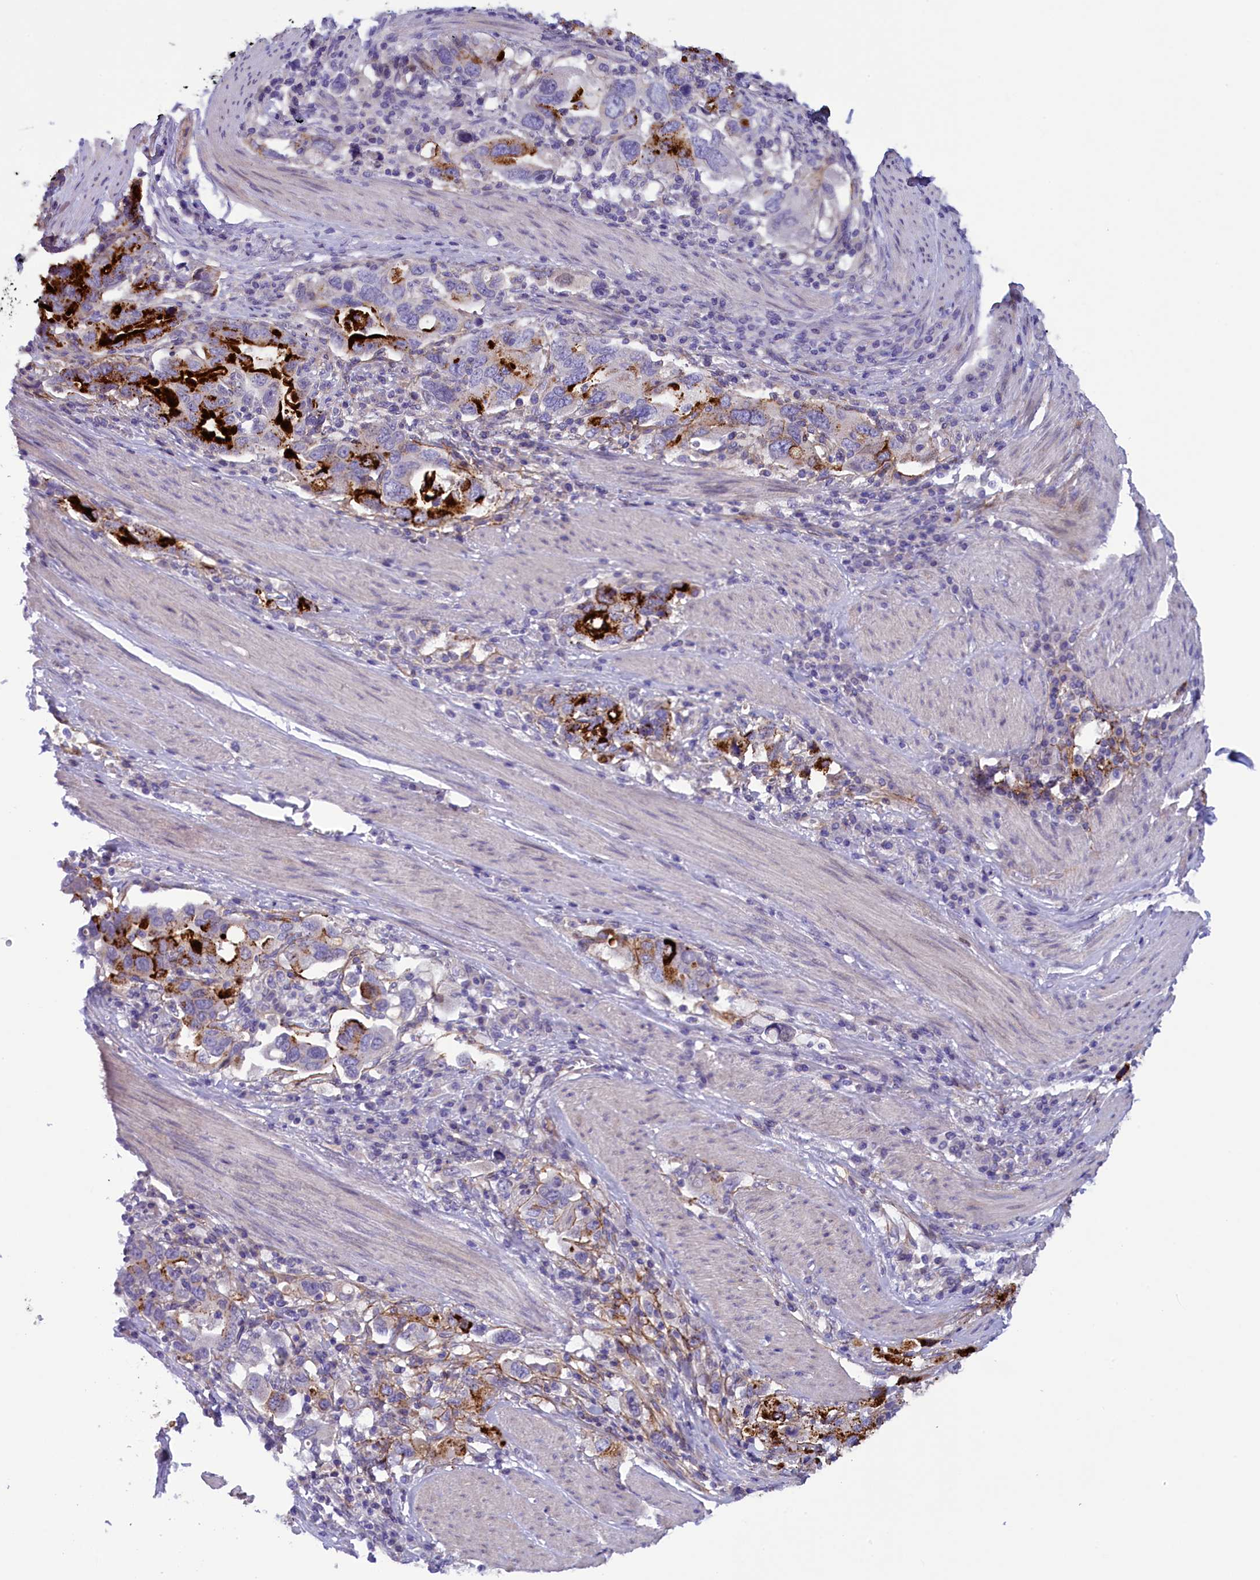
{"staining": {"intensity": "strong", "quantity": "<25%", "location": "cytoplasmic/membranous"}, "tissue": "stomach cancer", "cell_type": "Tumor cells", "image_type": "cancer", "snomed": [{"axis": "morphology", "description": "Adenocarcinoma, NOS"}, {"axis": "topography", "description": "Stomach, upper"}, {"axis": "topography", "description": "Stomach"}], "caption": "Immunohistochemistry image of adenocarcinoma (stomach) stained for a protein (brown), which shows medium levels of strong cytoplasmic/membranous staining in about <25% of tumor cells.", "gene": "LOXL1", "patient": {"sex": "male", "age": 62}}